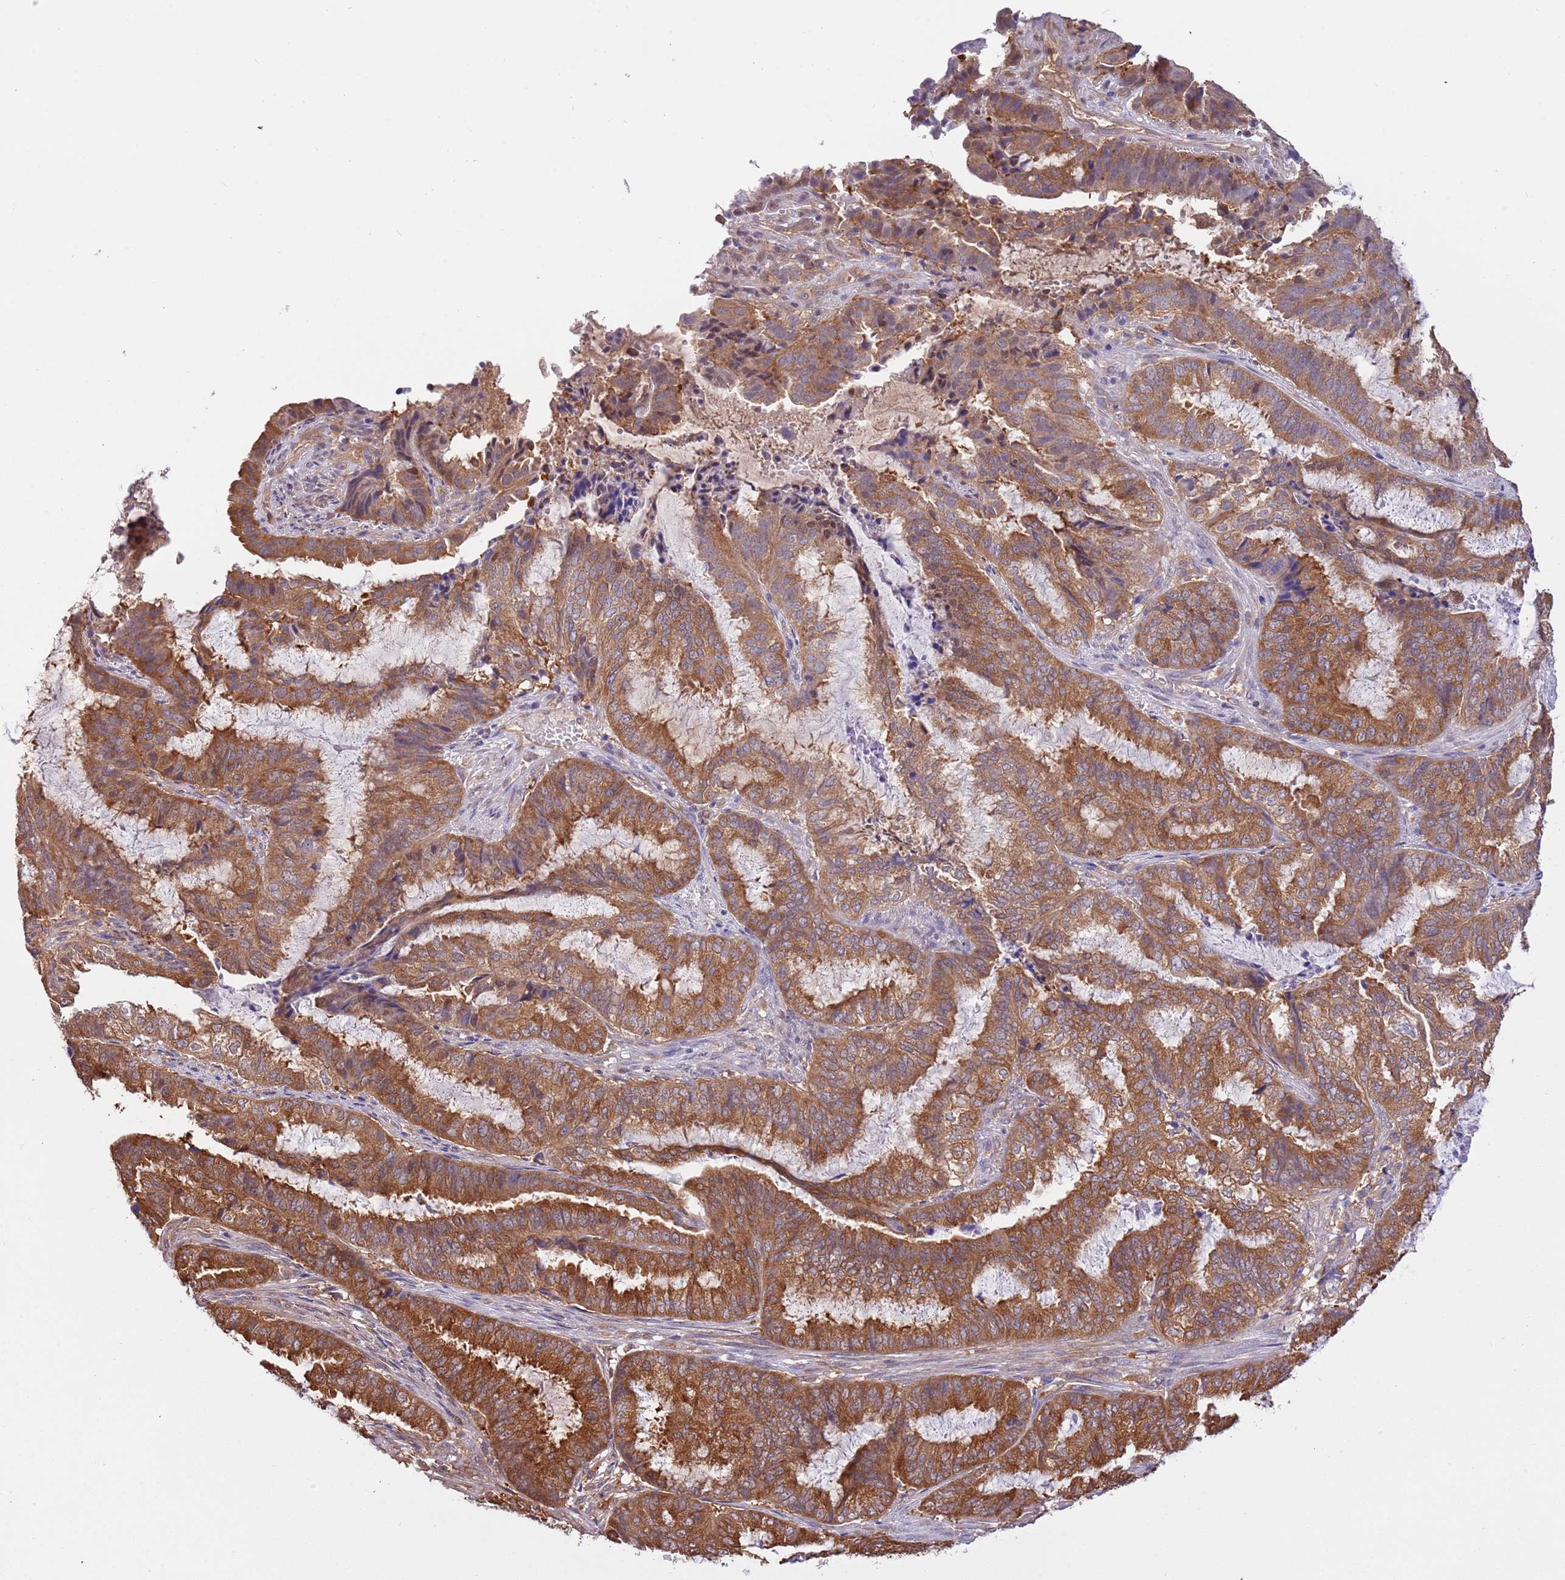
{"staining": {"intensity": "strong", "quantity": ">75%", "location": "cytoplasmic/membranous"}, "tissue": "endometrial cancer", "cell_type": "Tumor cells", "image_type": "cancer", "snomed": [{"axis": "morphology", "description": "Adenocarcinoma, NOS"}, {"axis": "topography", "description": "Endometrium"}], "caption": "This photomicrograph shows immunohistochemistry (IHC) staining of human endometrial cancer (adenocarcinoma), with high strong cytoplasmic/membranous positivity in about >75% of tumor cells.", "gene": "STIP1", "patient": {"sex": "female", "age": 51}}